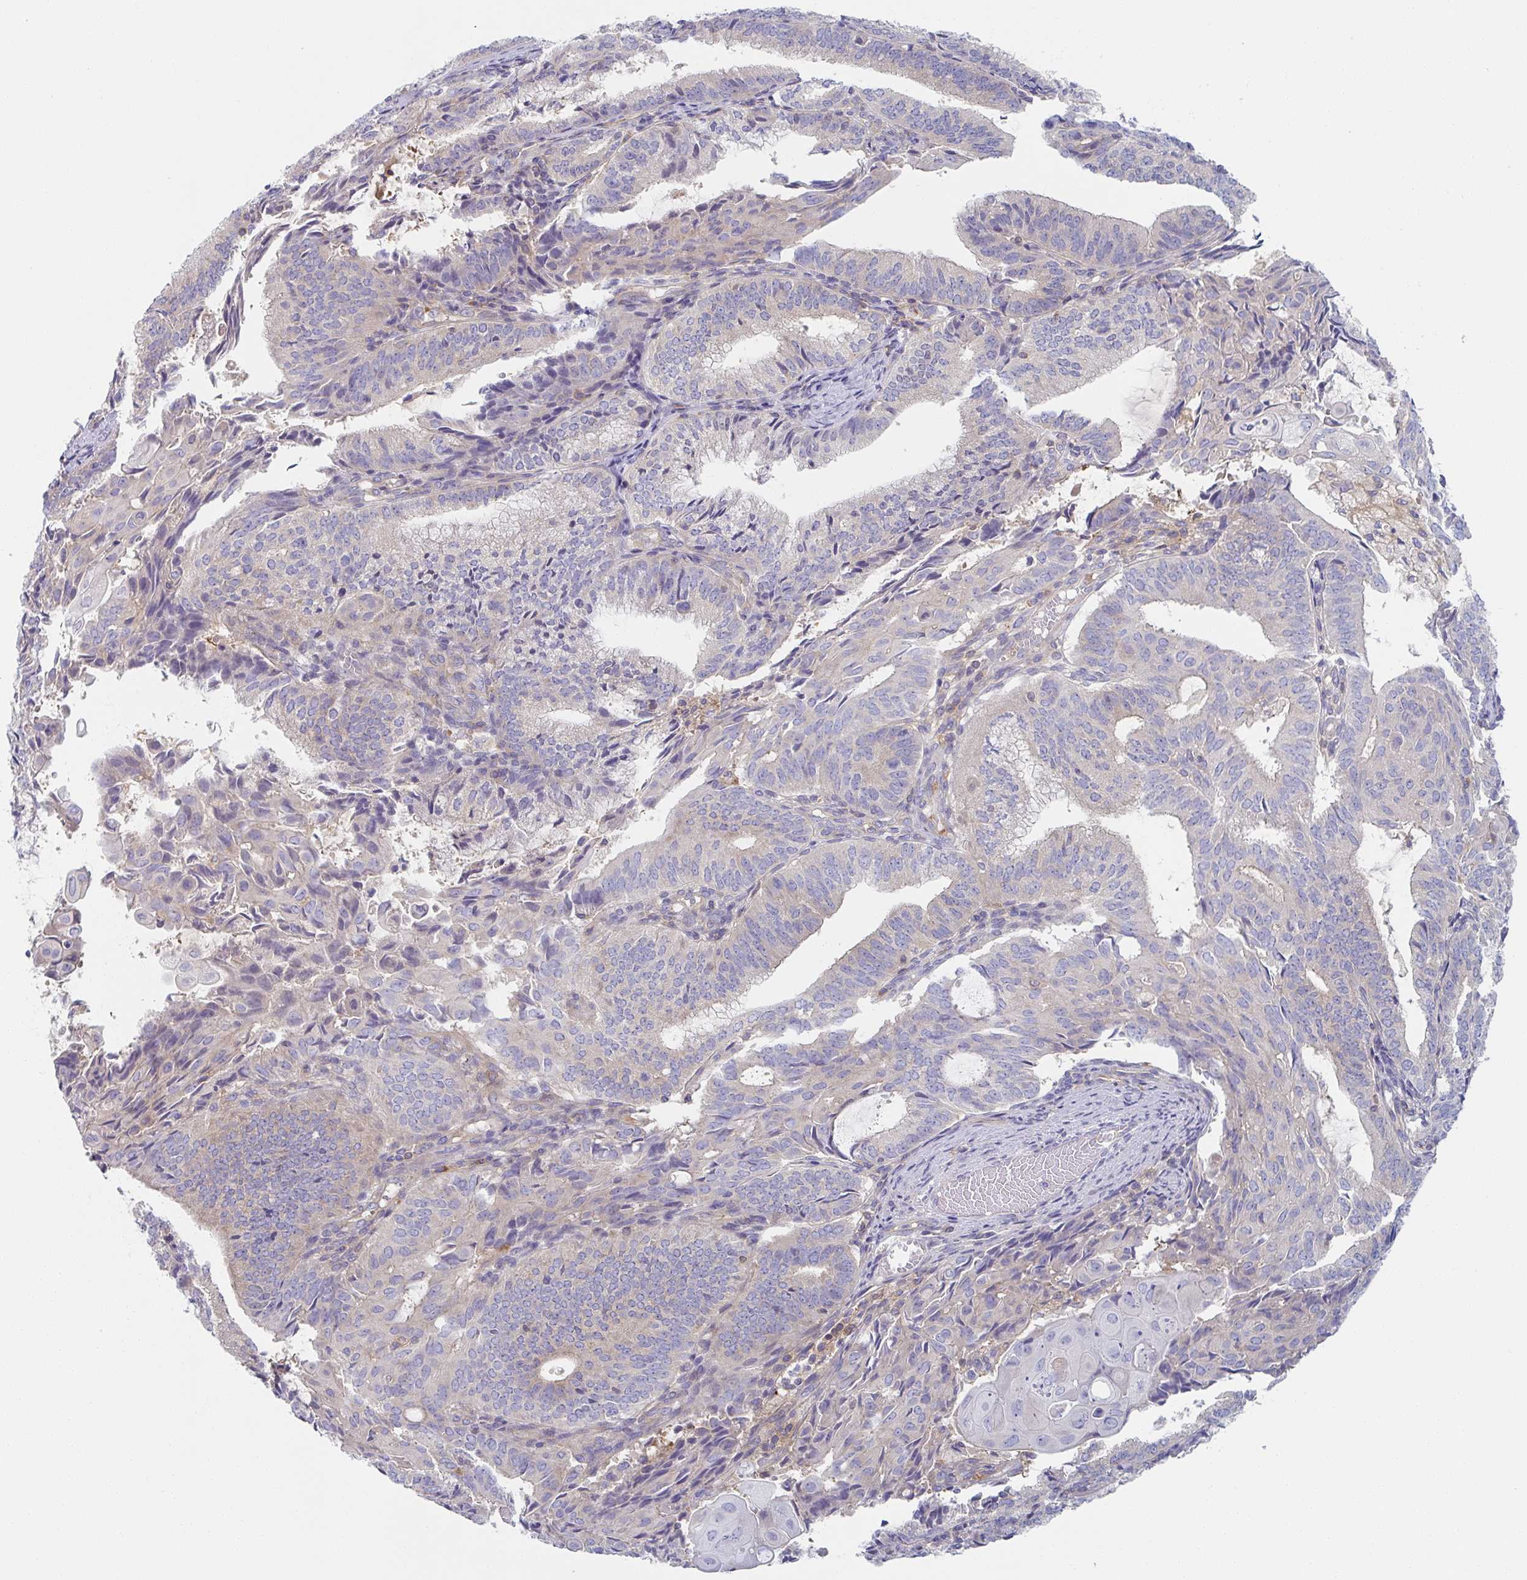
{"staining": {"intensity": "weak", "quantity": "<25%", "location": "cytoplasmic/membranous"}, "tissue": "endometrial cancer", "cell_type": "Tumor cells", "image_type": "cancer", "snomed": [{"axis": "morphology", "description": "Adenocarcinoma, NOS"}, {"axis": "topography", "description": "Endometrium"}], "caption": "Adenocarcinoma (endometrial) was stained to show a protein in brown. There is no significant staining in tumor cells.", "gene": "AMPD2", "patient": {"sex": "female", "age": 49}}